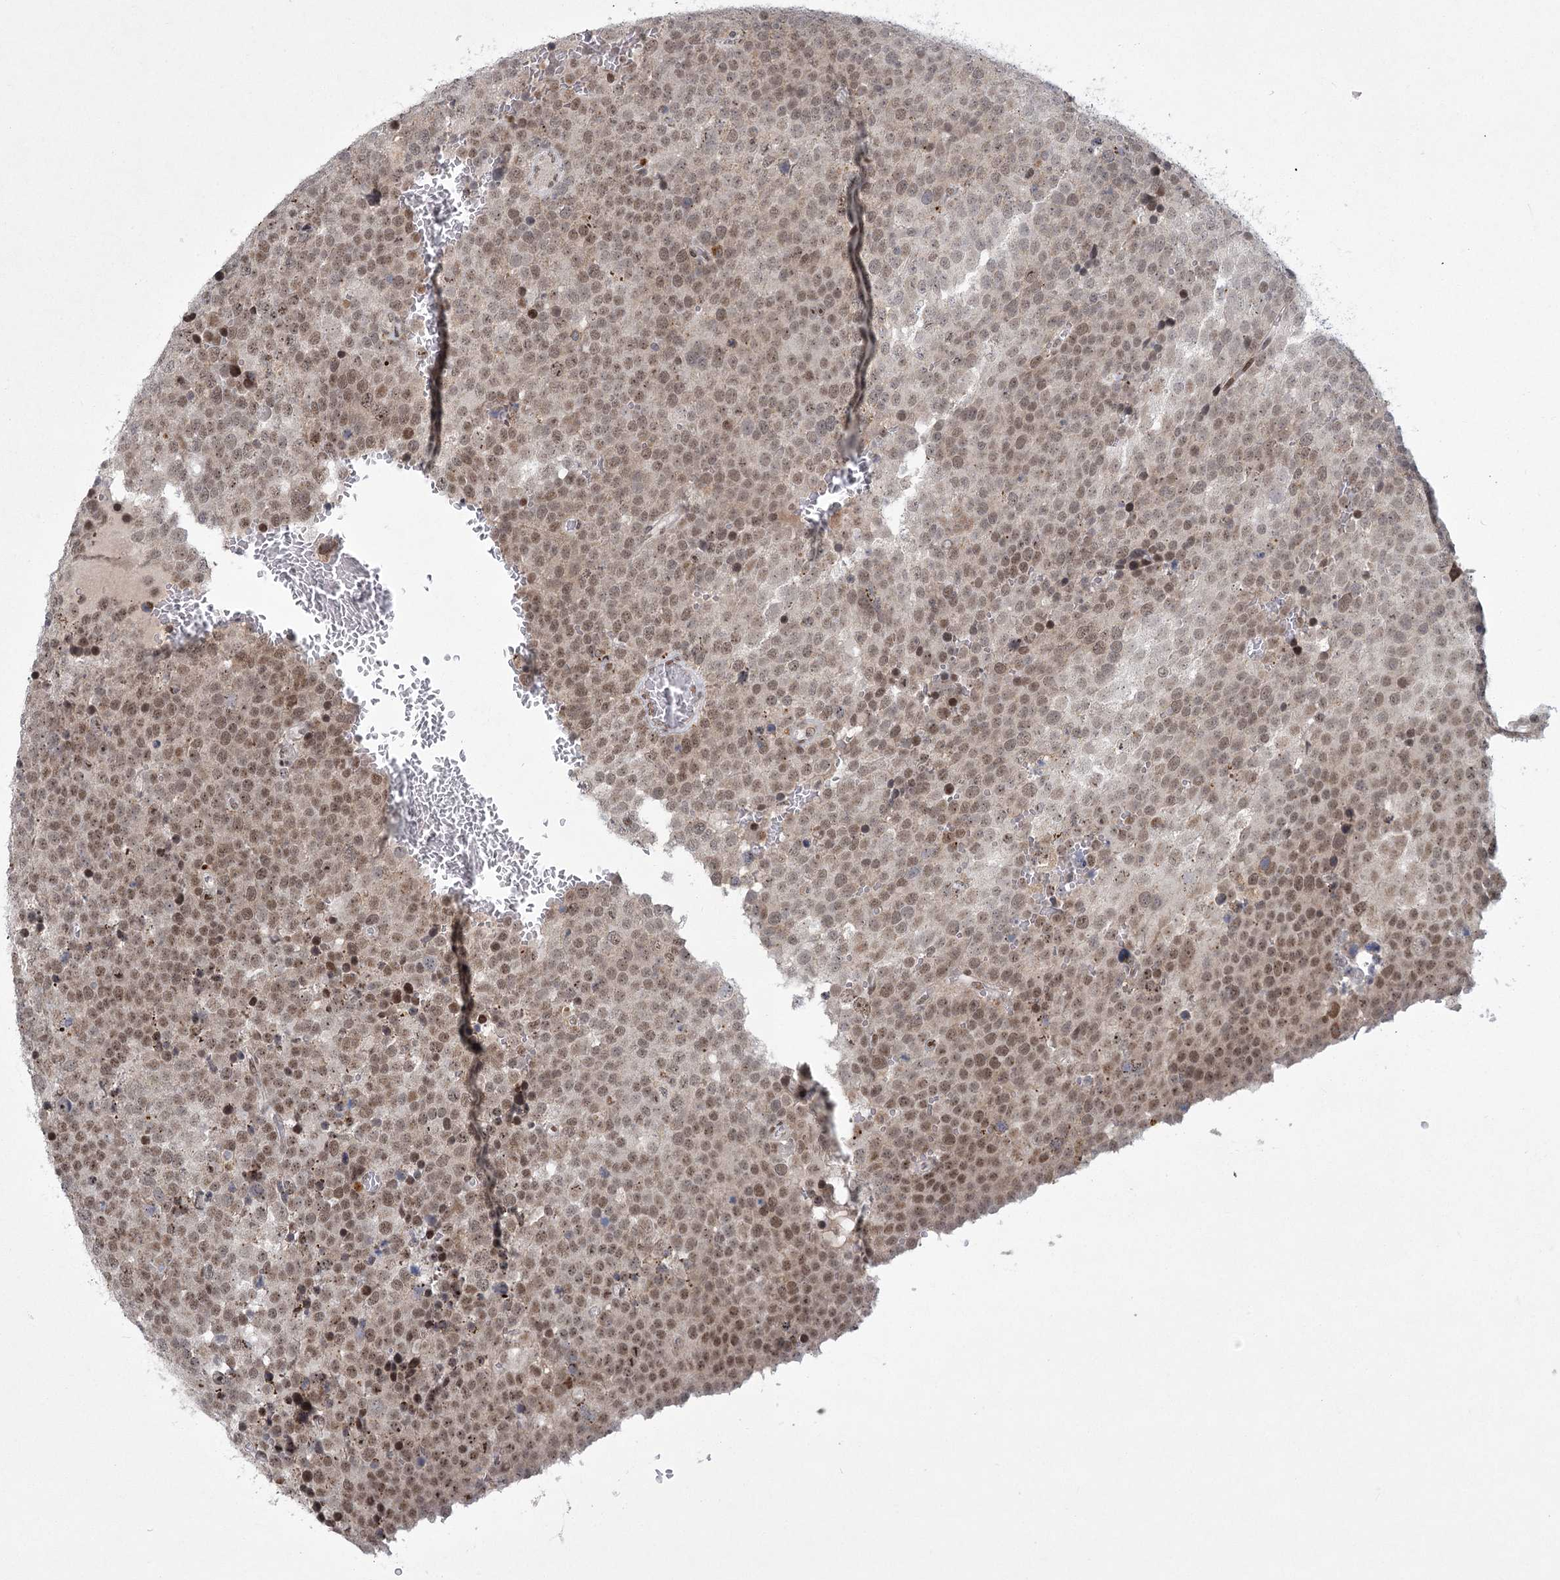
{"staining": {"intensity": "moderate", "quantity": ">75%", "location": "nuclear"}, "tissue": "testis cancer", "cell_type": "Tumor cells", "image_type": "cancer", "snomed": [{"axis": "morphology", "description": "Seminoma, NOS"}, {"axis": "topography", "description": "Testis"}], "caption": "A medium amount of moderate nuclear positivity is identified in about >75% of tumor cells in testis seminoma tissue.", "gene": "CIB4", "patient": {"sex": "male", "age": 71}}